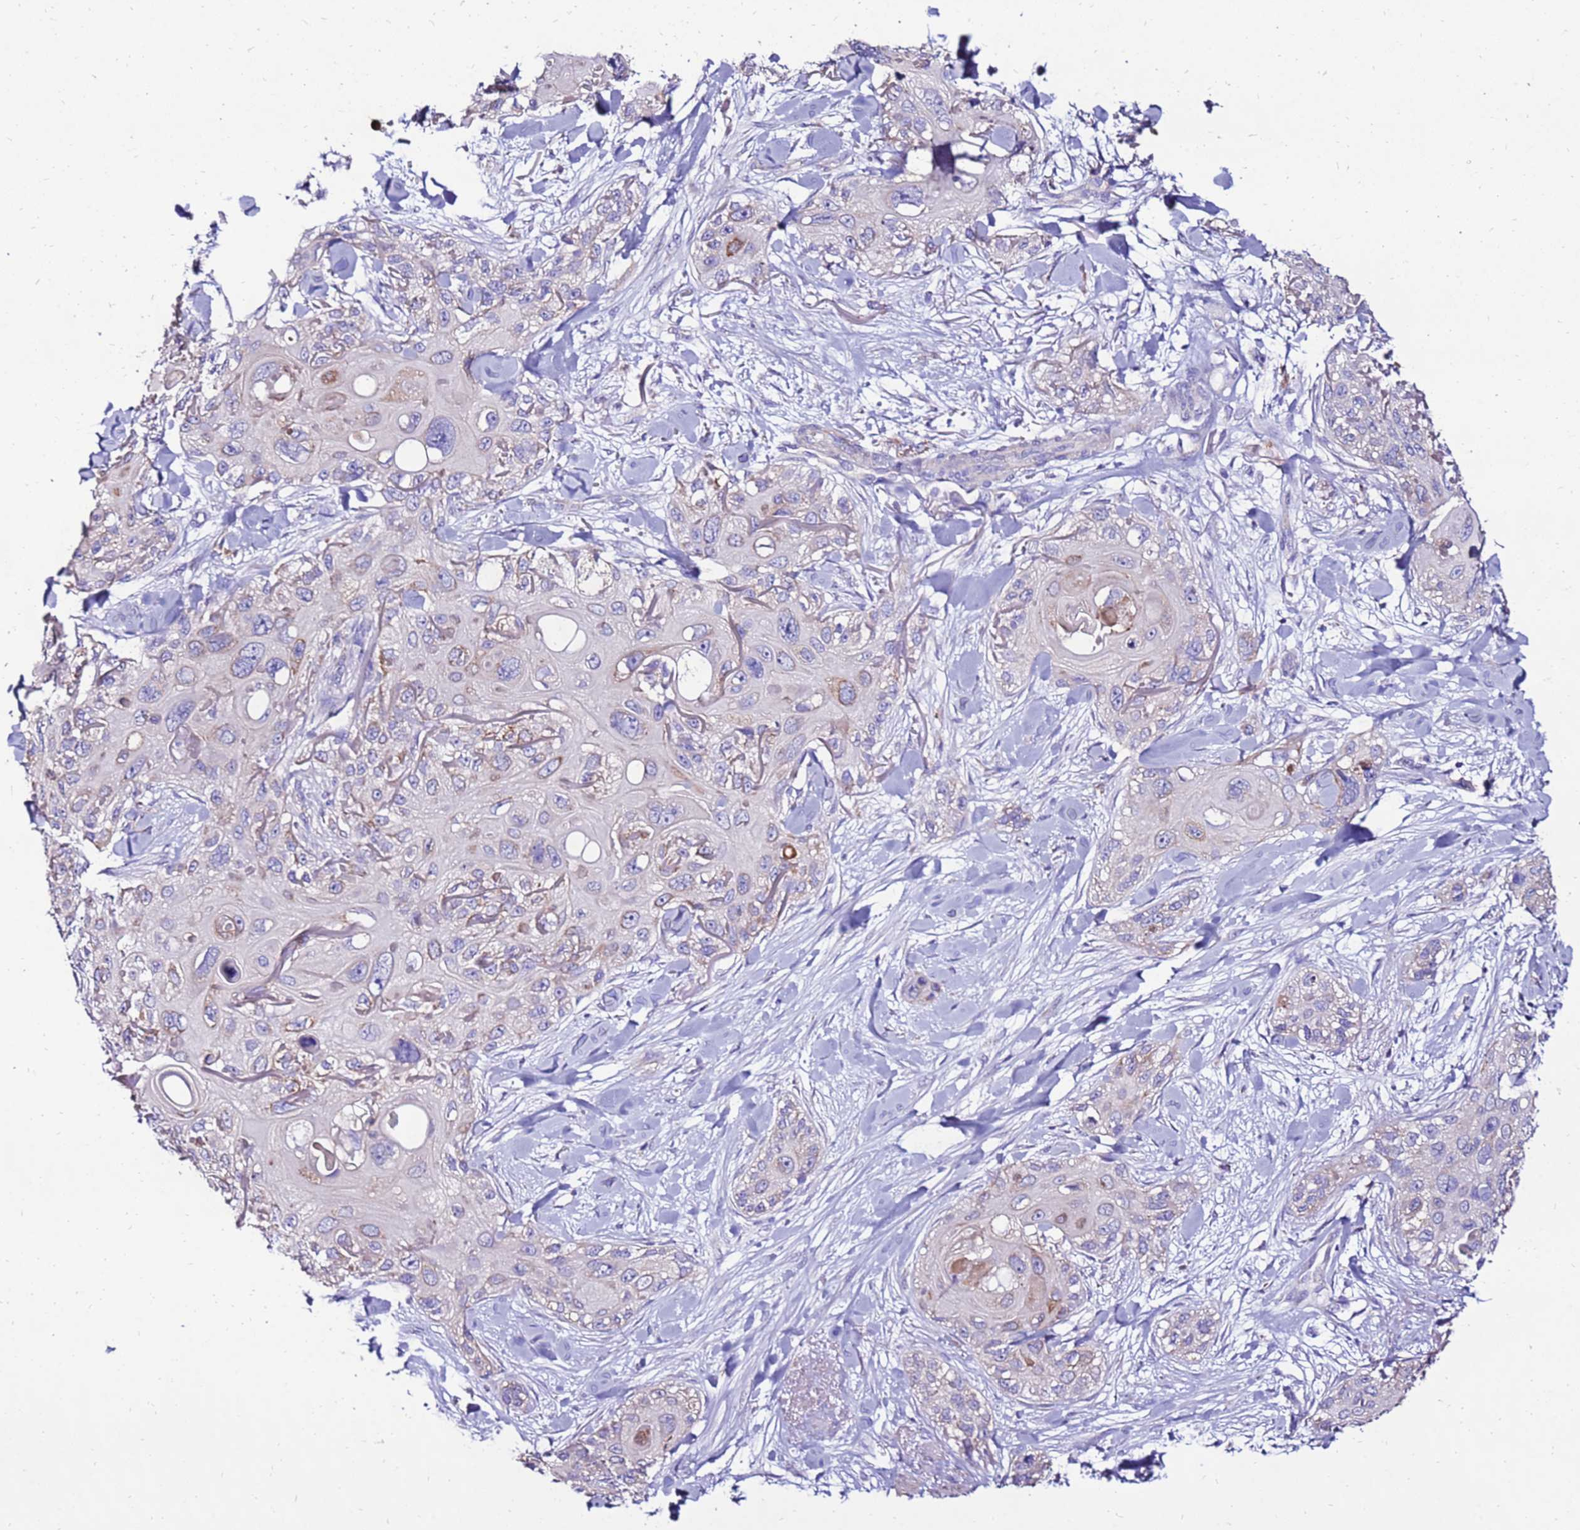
{"staining": {"intensity": "weak", "quantity": "25%-75%", "location": "cytoplasmic/membranous"}, "tissue": "skin cancer", "cell_type": "Tumor cells", "image_type": "cancer", "snomed": [{"axis": "morphology", "description": "Normal tissue, NOS"}, {"axis": "morphology", "description": "Squamous cell carcinoma, NOS"}, {"axis": "topography", "description": "Skin"}], "caption": "A photomicrograph of human skin cancer stained for a protein displays weak cytoplasmic/membranous brown staining in tumor cells.", "gene": "TMEM106C", "patient": {"sex": "male", "age": 72}}